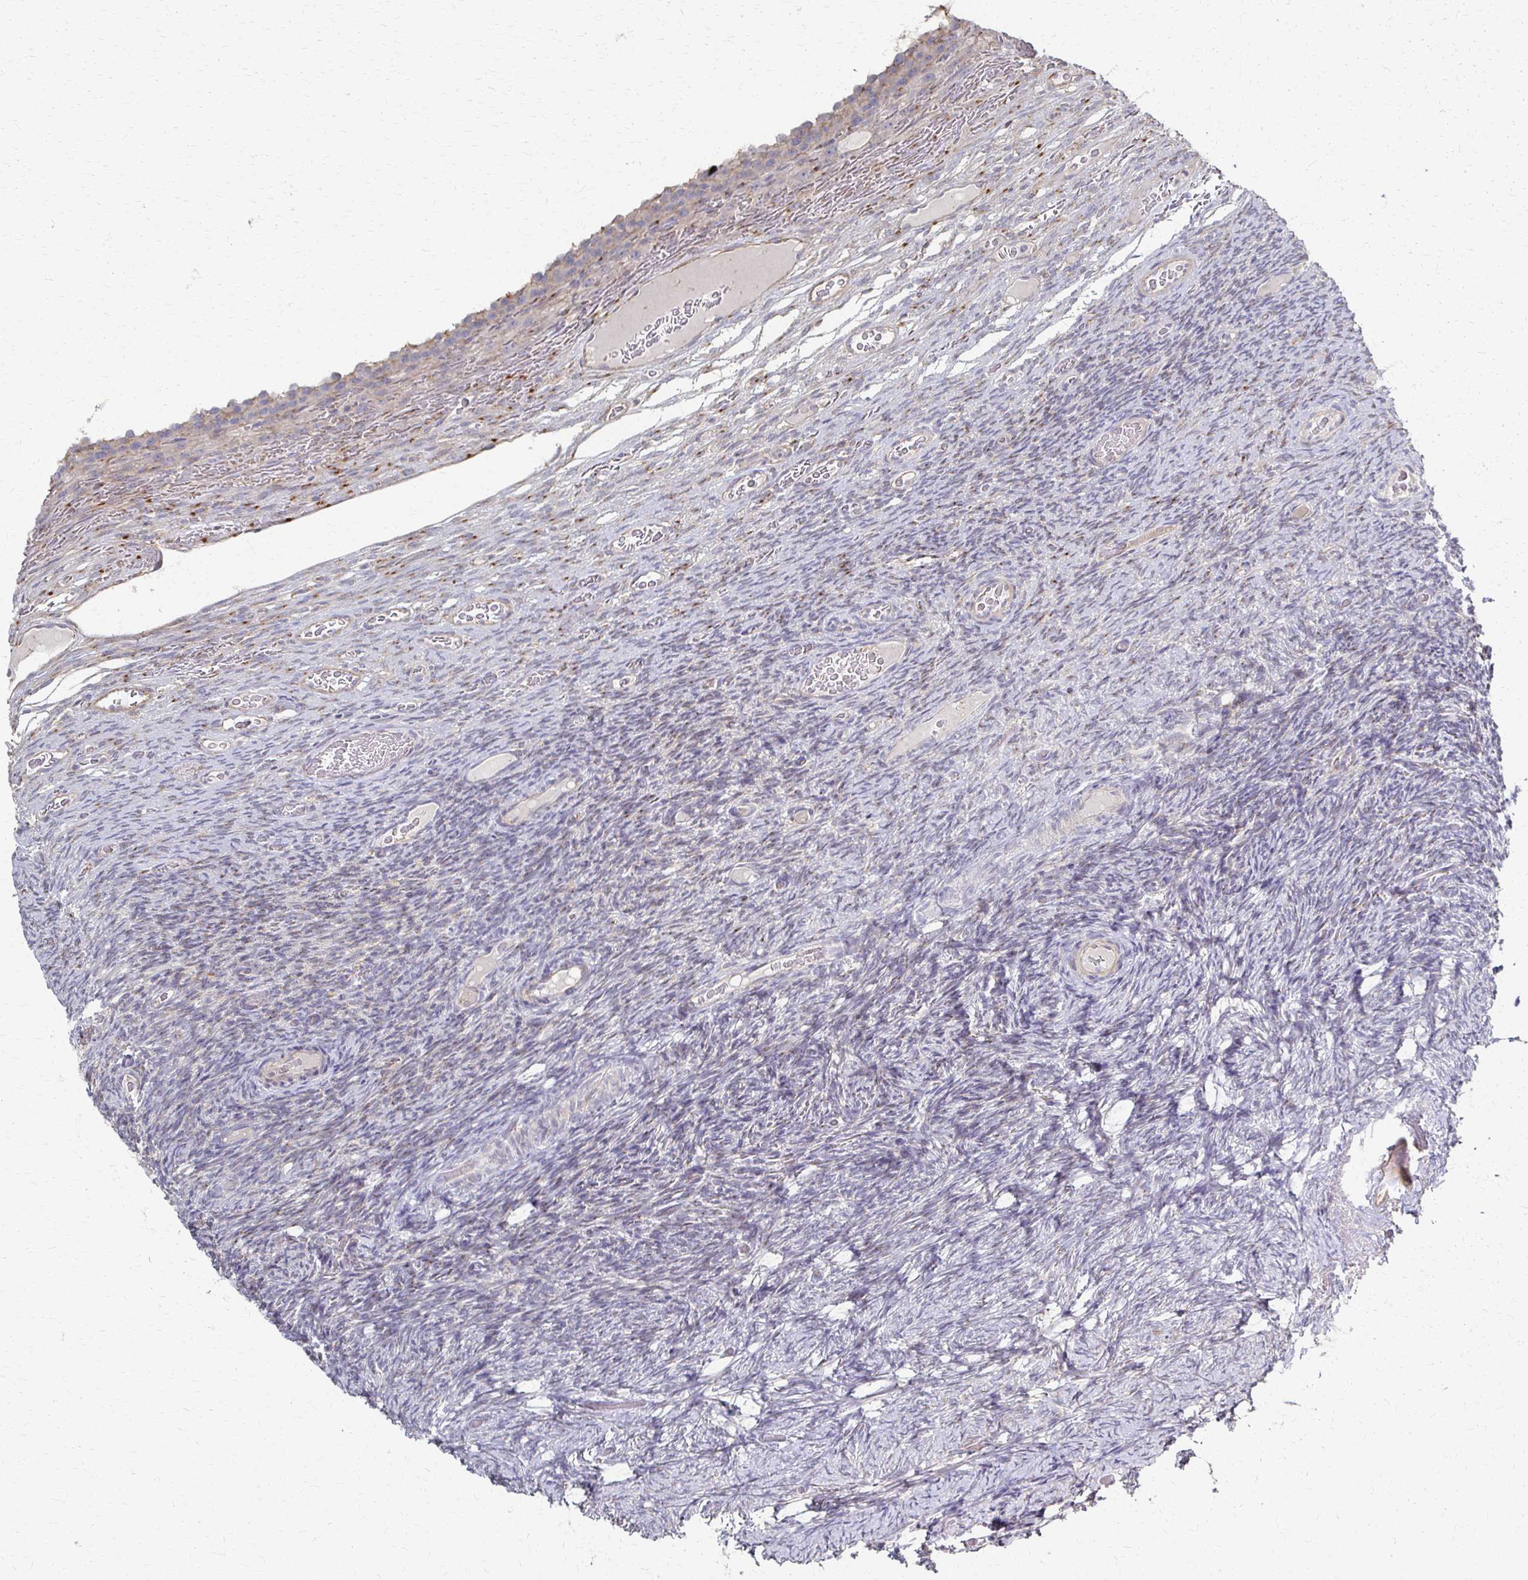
{"staining": {"intensity": "negative", "quantity": "none", "location": "none"}, "tissue": "ovary", "cell_type": "Ovarian stroma cells", "image_type": "normal", "snomed": [{"axis": "morphology", "description": "Normal tissue, NOS"}, {"axis": "topography", "description": "Ovary"}], "caption": "IHC photomicrograph of unremarkable ovary stained for a protein (brown), which displays no staining in ovarian stroma cells. (Stains: DAB IHC with hematoxylin counter stain, Microscopy: brightfield microscopy at high magnification).", "gene": "C1QTNF7", "patient": {"sex": "female", "age": 34}}